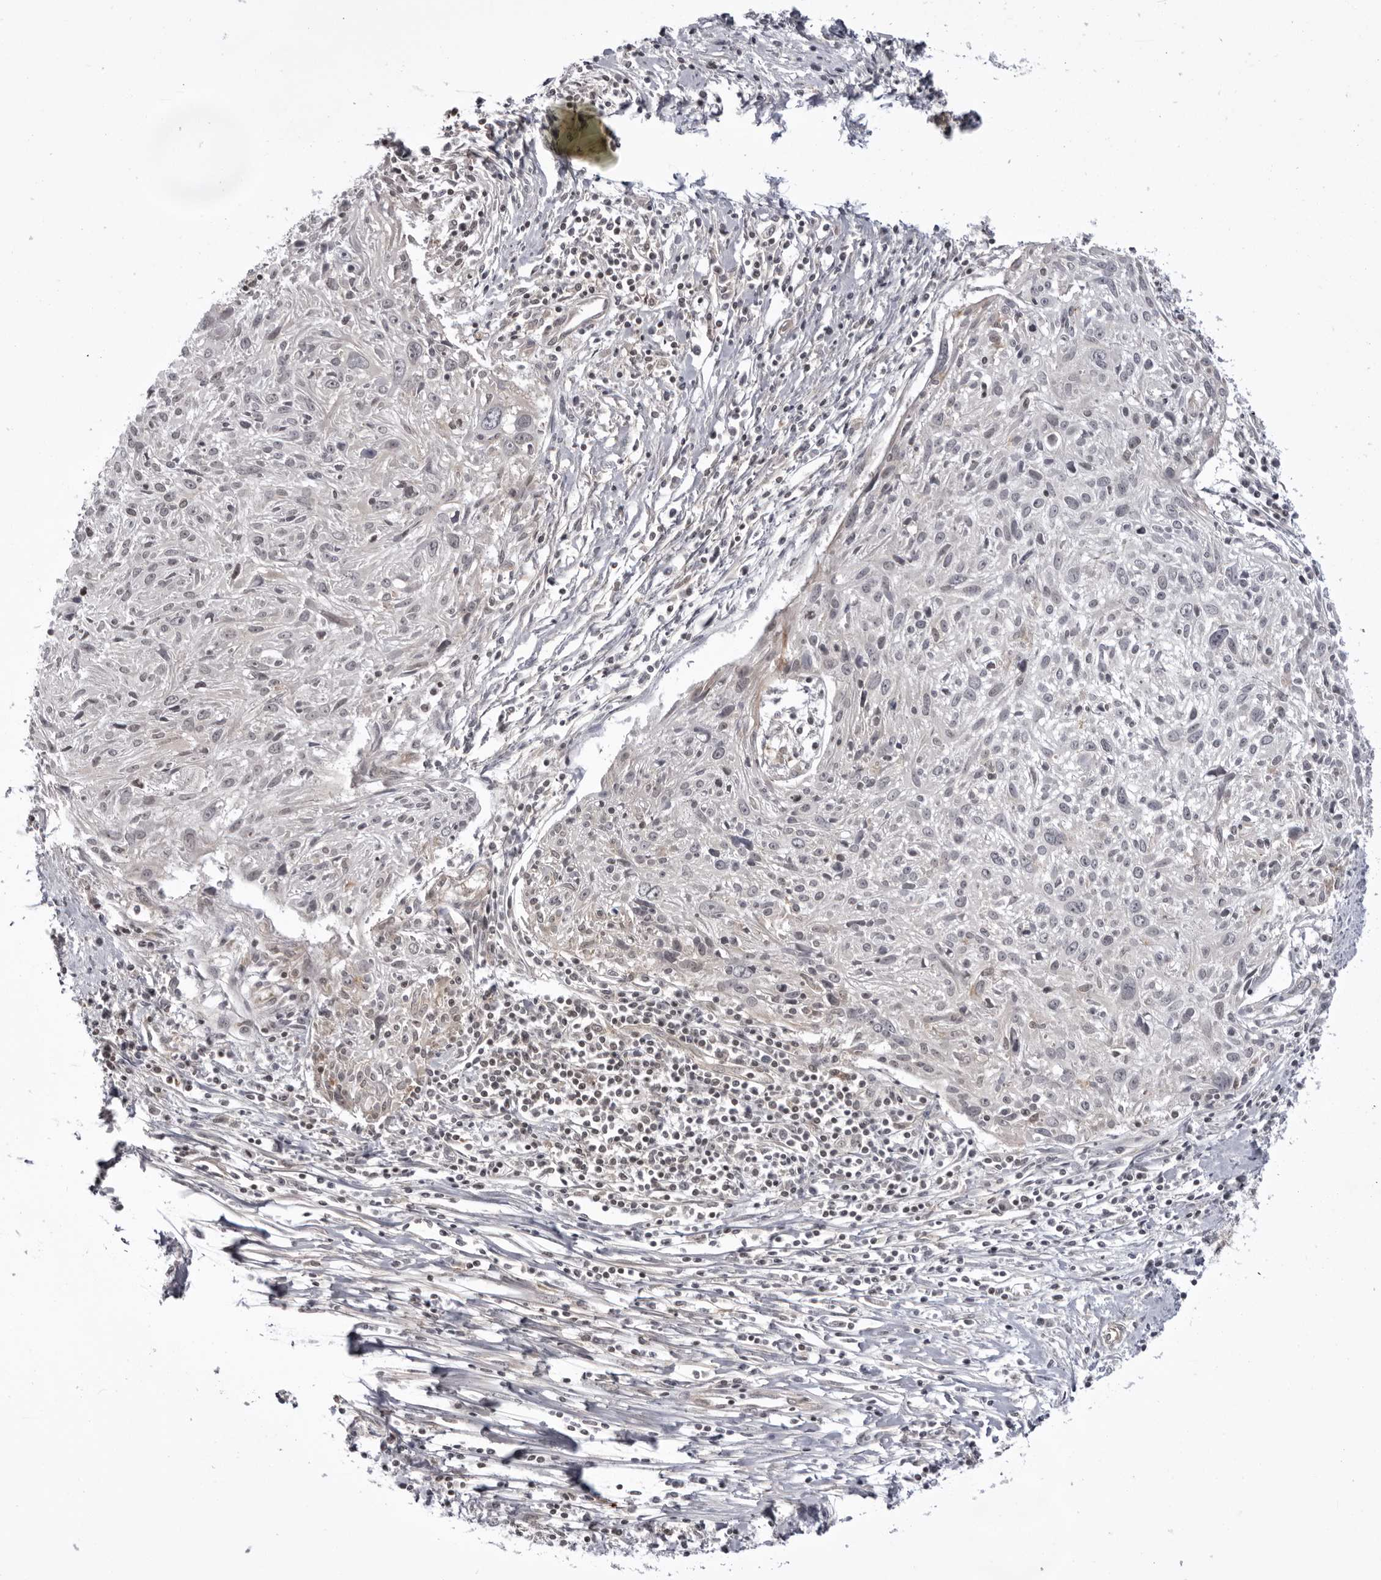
{"staining": {"intensity": "negative", "quantity": "none", "location": "none"}, "tissue": "cervical cancer", "cell_type": "Tumor cells", "image_type": "cancer", "snomed": [{"axis": "morphology", "description": "Squamous cell carcinoma, NOS"}, {"axis": "topography", "description": "Cervix"}], "caption": "This image is of cervical cancer stained with immunohistochemistry to label a protein in brown with the nuclei are counter-stained blue. There is no positivity in tumor cells.", "gene": "USP43", "patient": {"sex": "female", "age": 51}}